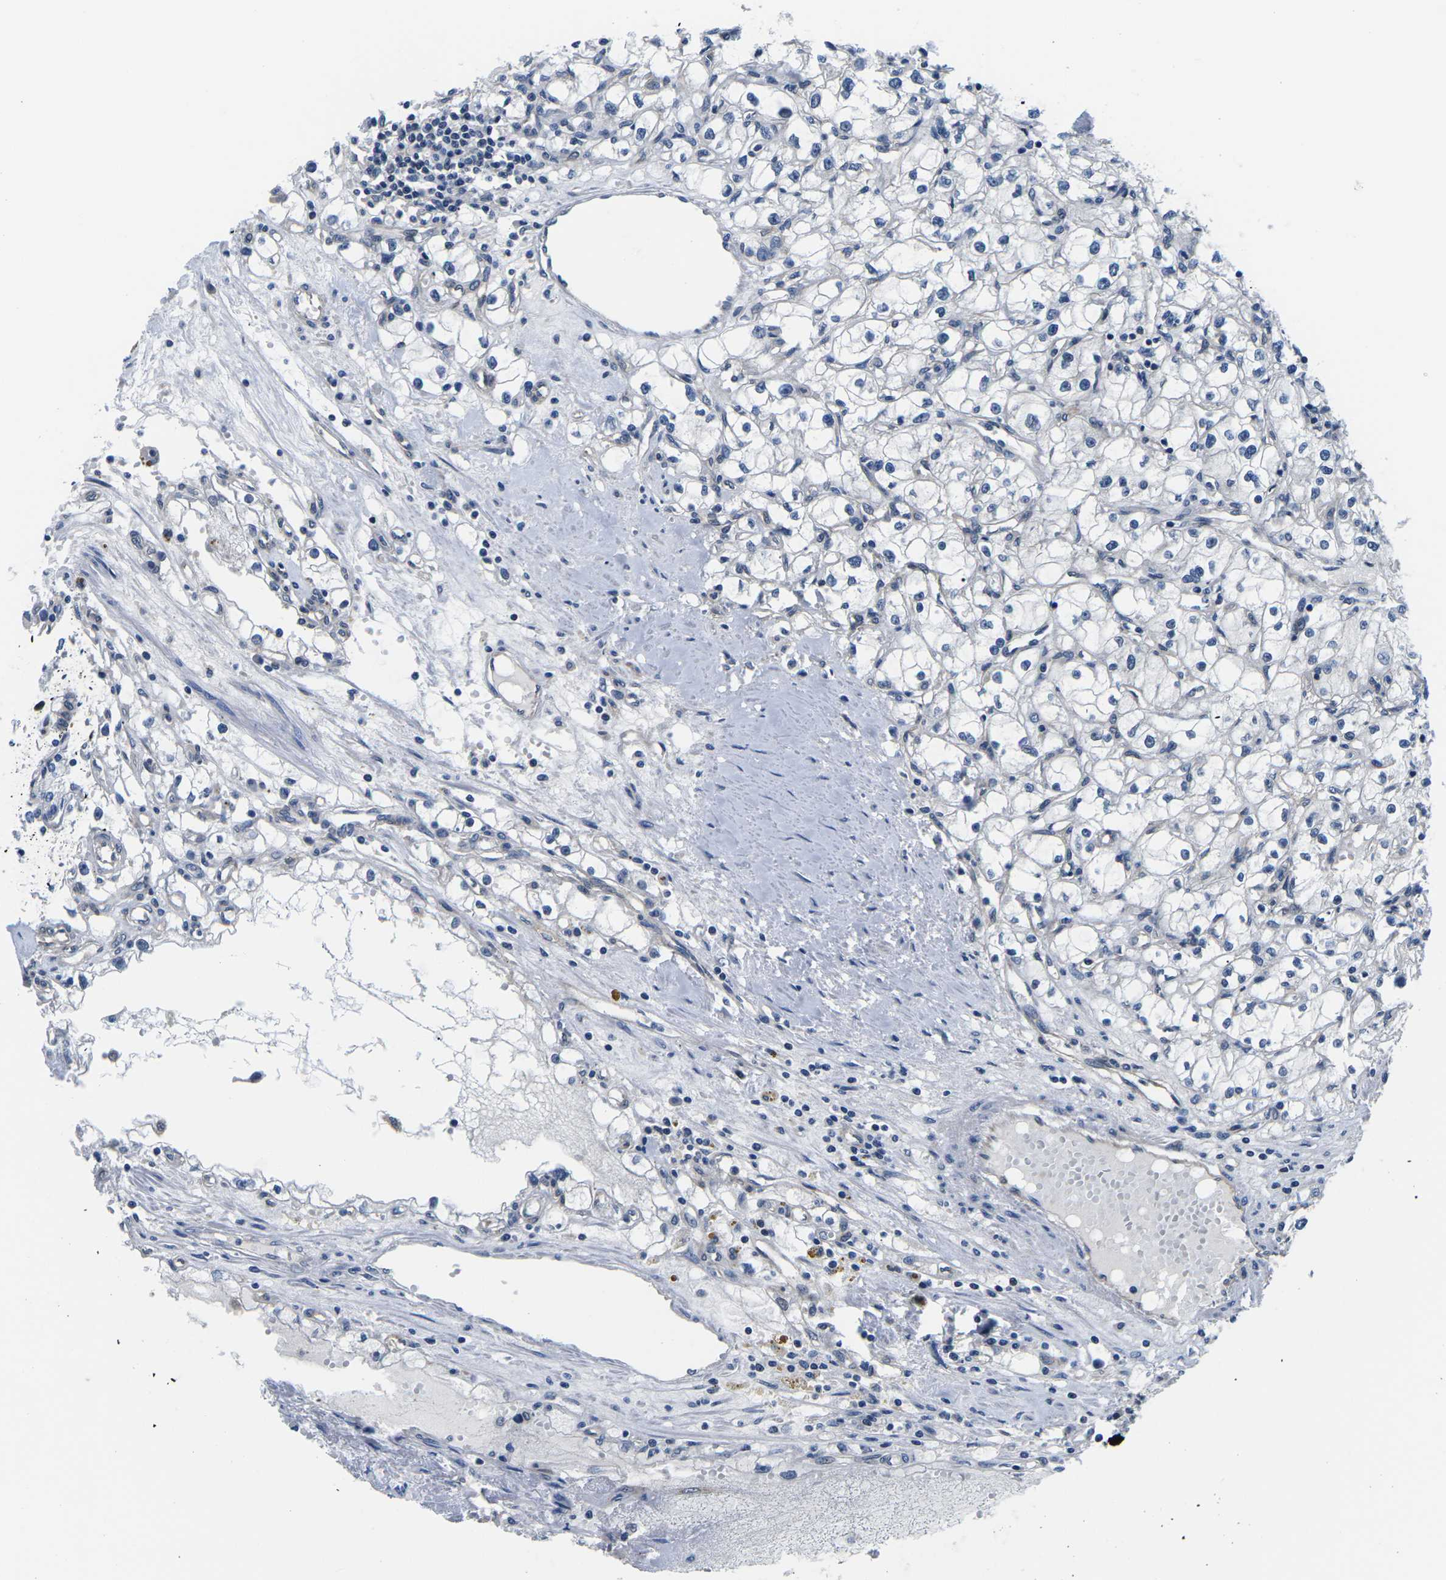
{"staining": {"intensity": "negative", "quantity": "none", "location": "none"}, "tissue": "renal cancer", "cell_type": "Tumor cells", "image_type": "cancer", "snomed": [{"axis": "morphology", "description": "Adenocarcinoma, NOS"}, {"axis": "topography", "description": "Kidney"}], "caption": "Renal adenocarcinoma stained for a protein using IHC demonstrates no positivity tumor cells.", "gene": "GSK3B", "patient": {"sex": "male", "age": 56}}